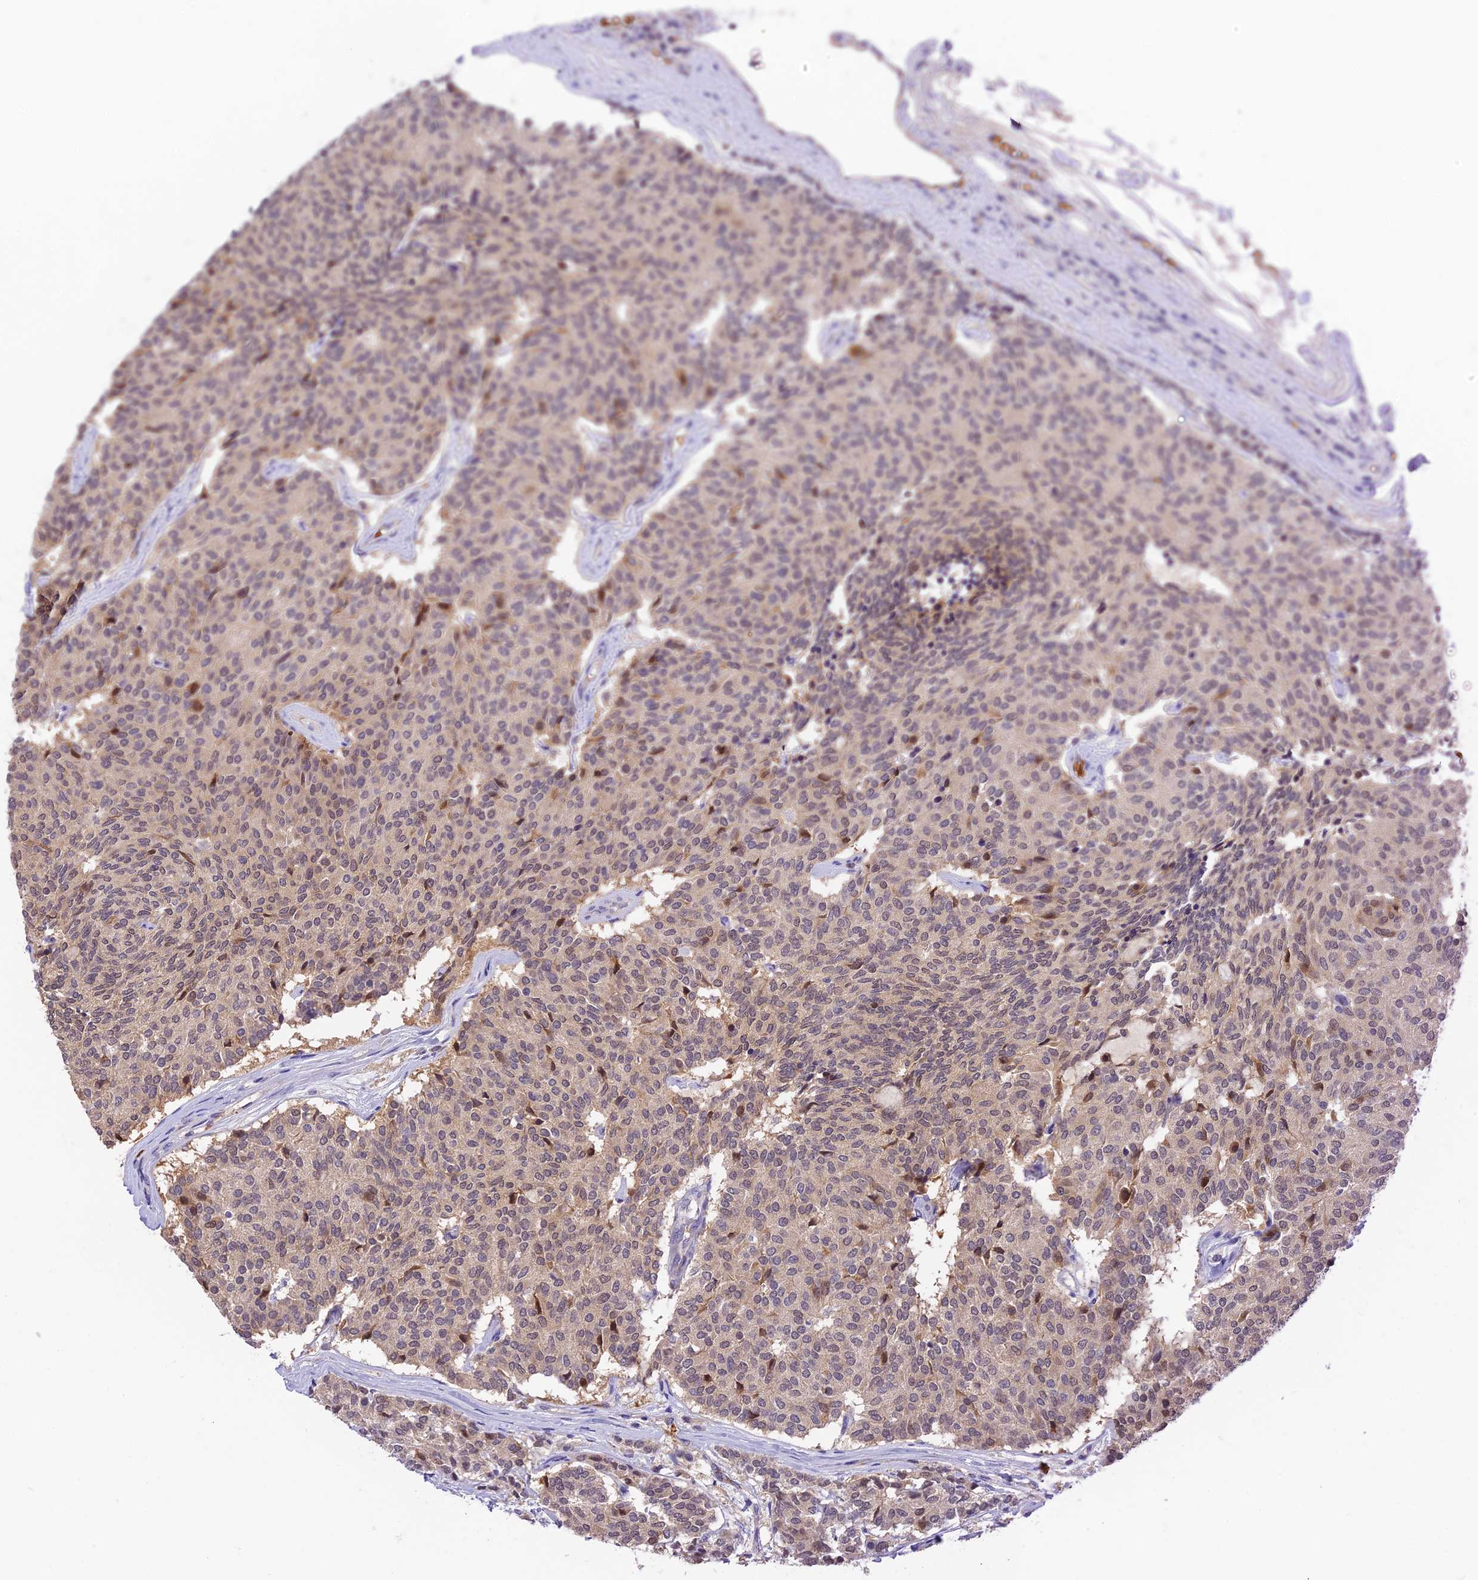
{"staining": {"intensity": "weak", "quantity": "<25%", "location": "cytoplasmic/membranous"}, "tissue": "carcinoid", "cell_type": "Tumor cells", "image_type": "cancer", "snomed": [{"axis": "morphology", "description": "Carcinoid, malignant, NOS"}, {"axis": "topography", "description": "Pancreas"}], "caption": "High power microscopy image of an immunohistochemistry micrograph of carcinoid, revealing no significant staining in tumor cells.", "gene": "HDHD2", "patient": {"sex": "female", "age": 54}}